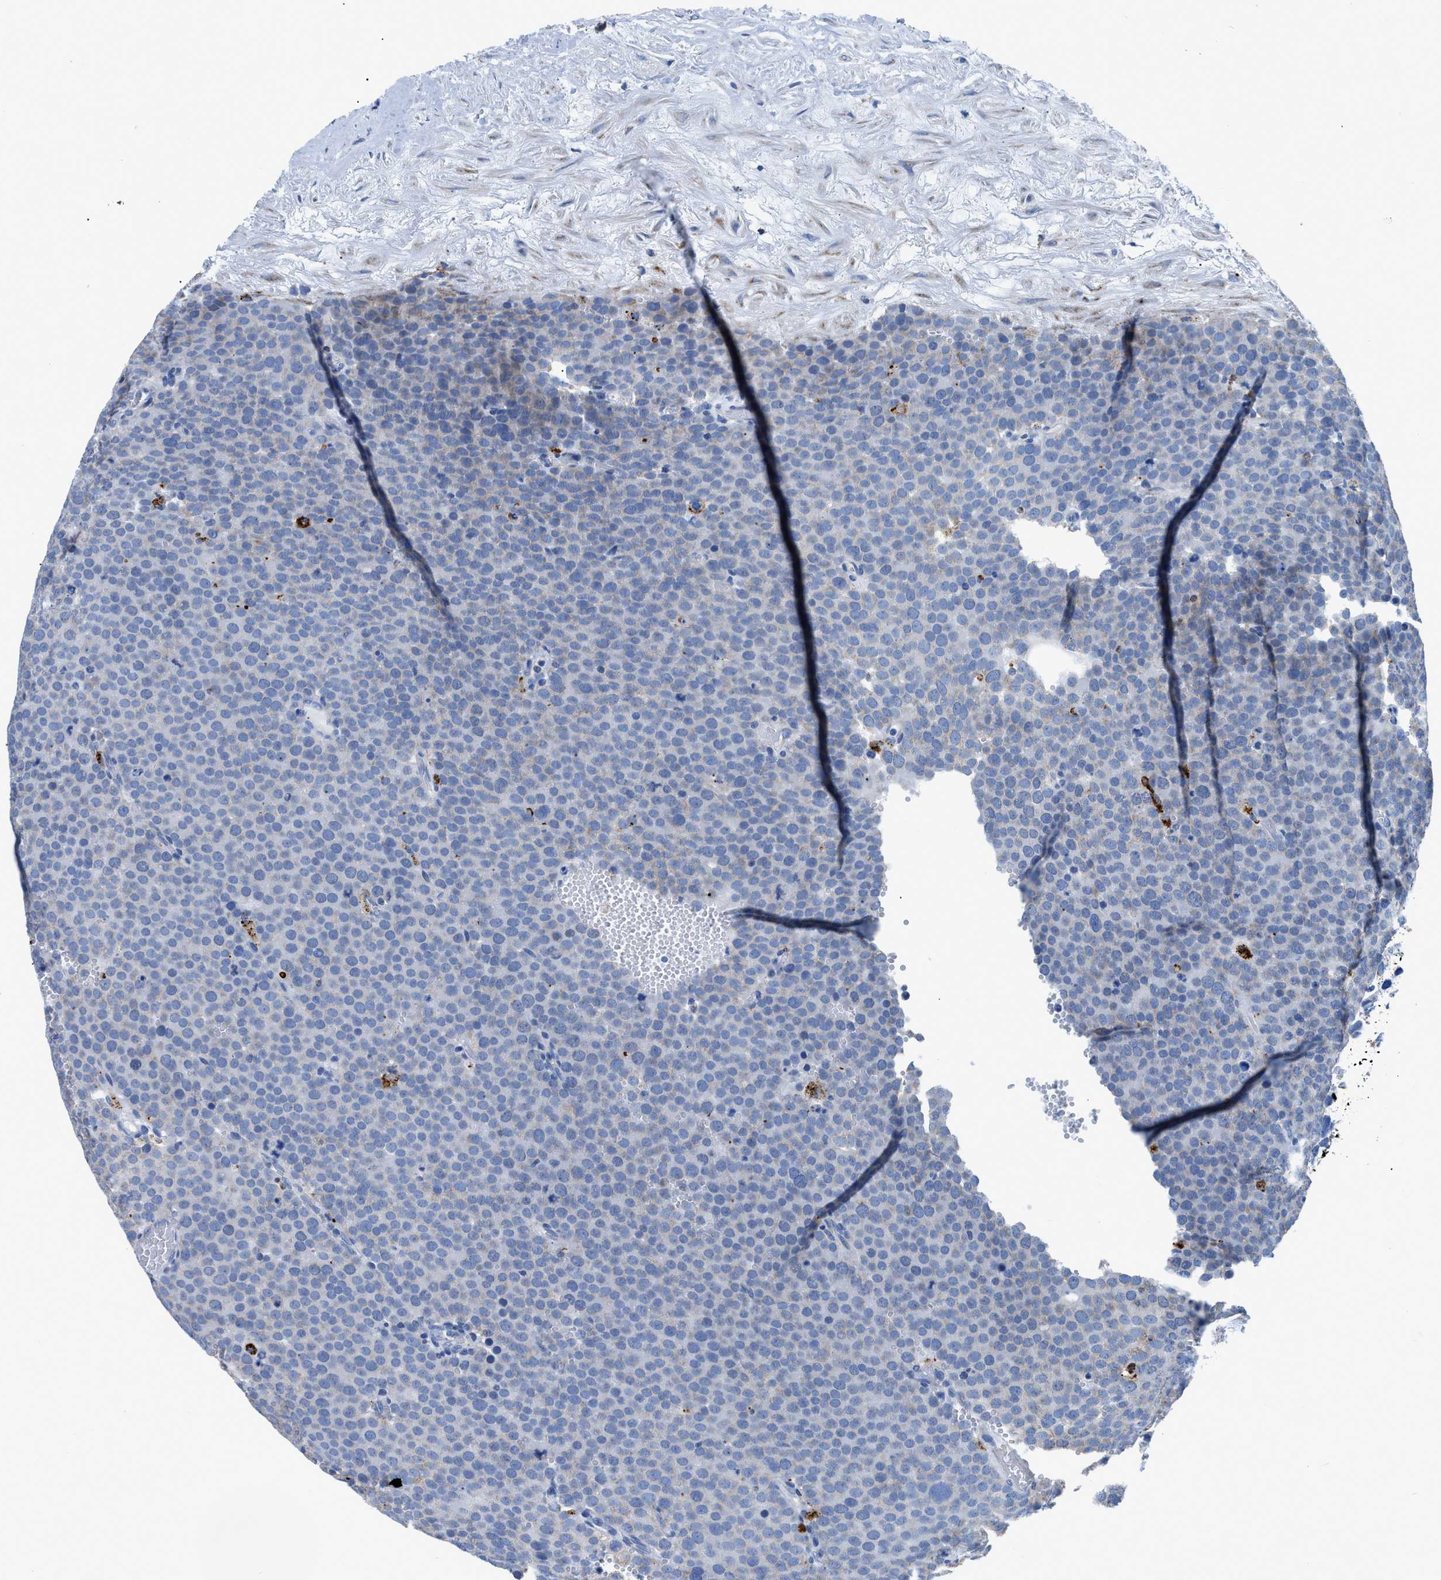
{"staining": {"intensity": "negative", "quantity": "none", "location": "none"}, "tissue": "testis cancer", "cell_type": "Tumor cells", "image_type": "cancer", "snomed": [{"axis": "morphology", "description": "Normal tissue, NOS"}, {"axis": "morphology", "description": "Seminoma, NOS"}, {"axis": "topography", "description": "Testis"}], "caption": "Tumor cells show no significant expression in testis seminoma.", "gene": "ZDHHC3", "patient": {"sex": "male", "age": 71}}